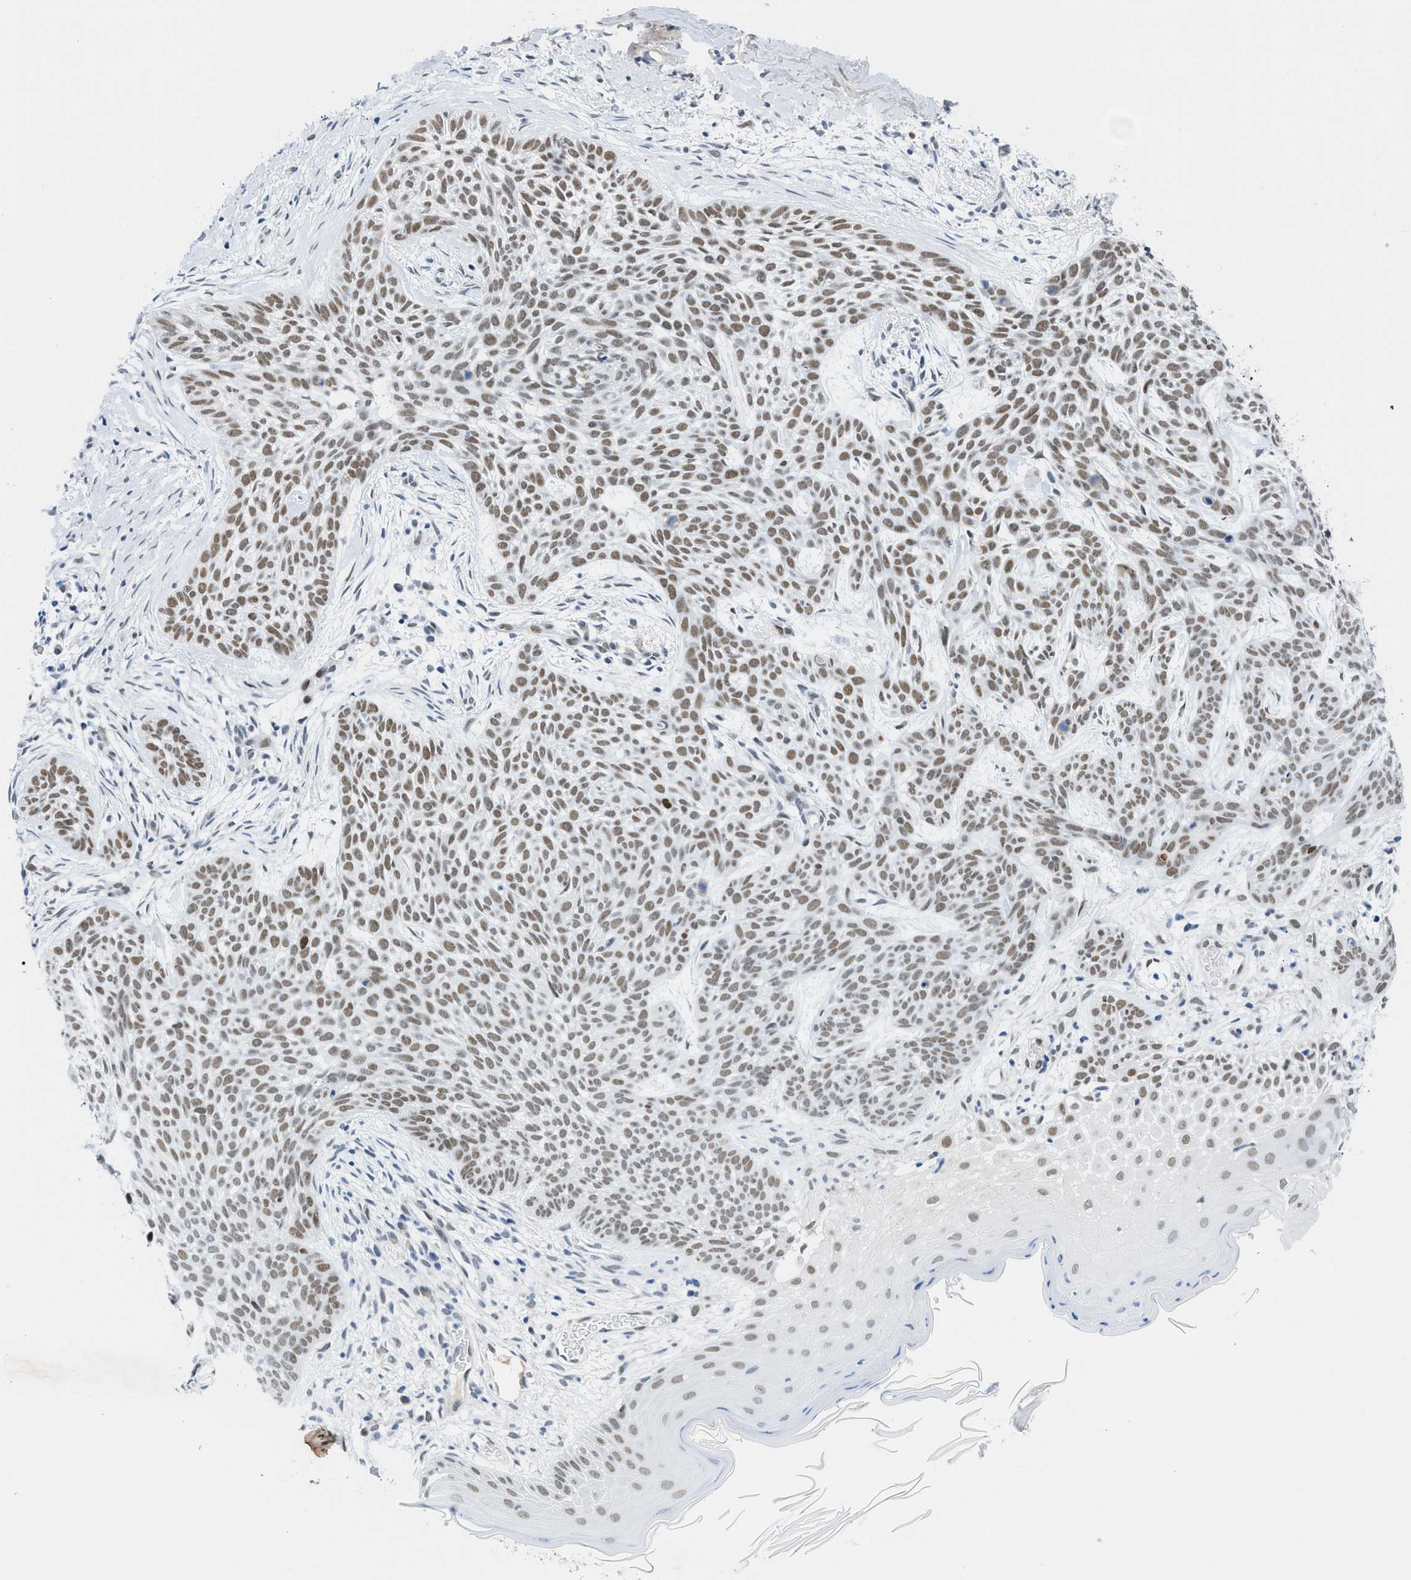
{"staining": {"intensity": "moderate", "quantity": ">75%", "location": "nuclear"}, "tissue": "skin cancer", "cell_type": "Tumor cells", "image_type": "cancer", "snomed": [{"axis": "morphology", "description": "Basal cell carcinoma"}, {"axis": "topography", "description": "Skin"}], "caption": "Tumor cells reveal moderate nuclear staining in about >75% of cells in skin cancer. (IHC, brightfield microscopy, high magnification).", "gene": "SMARCAD1", "patient": {"sex": "female", "age": 59}}